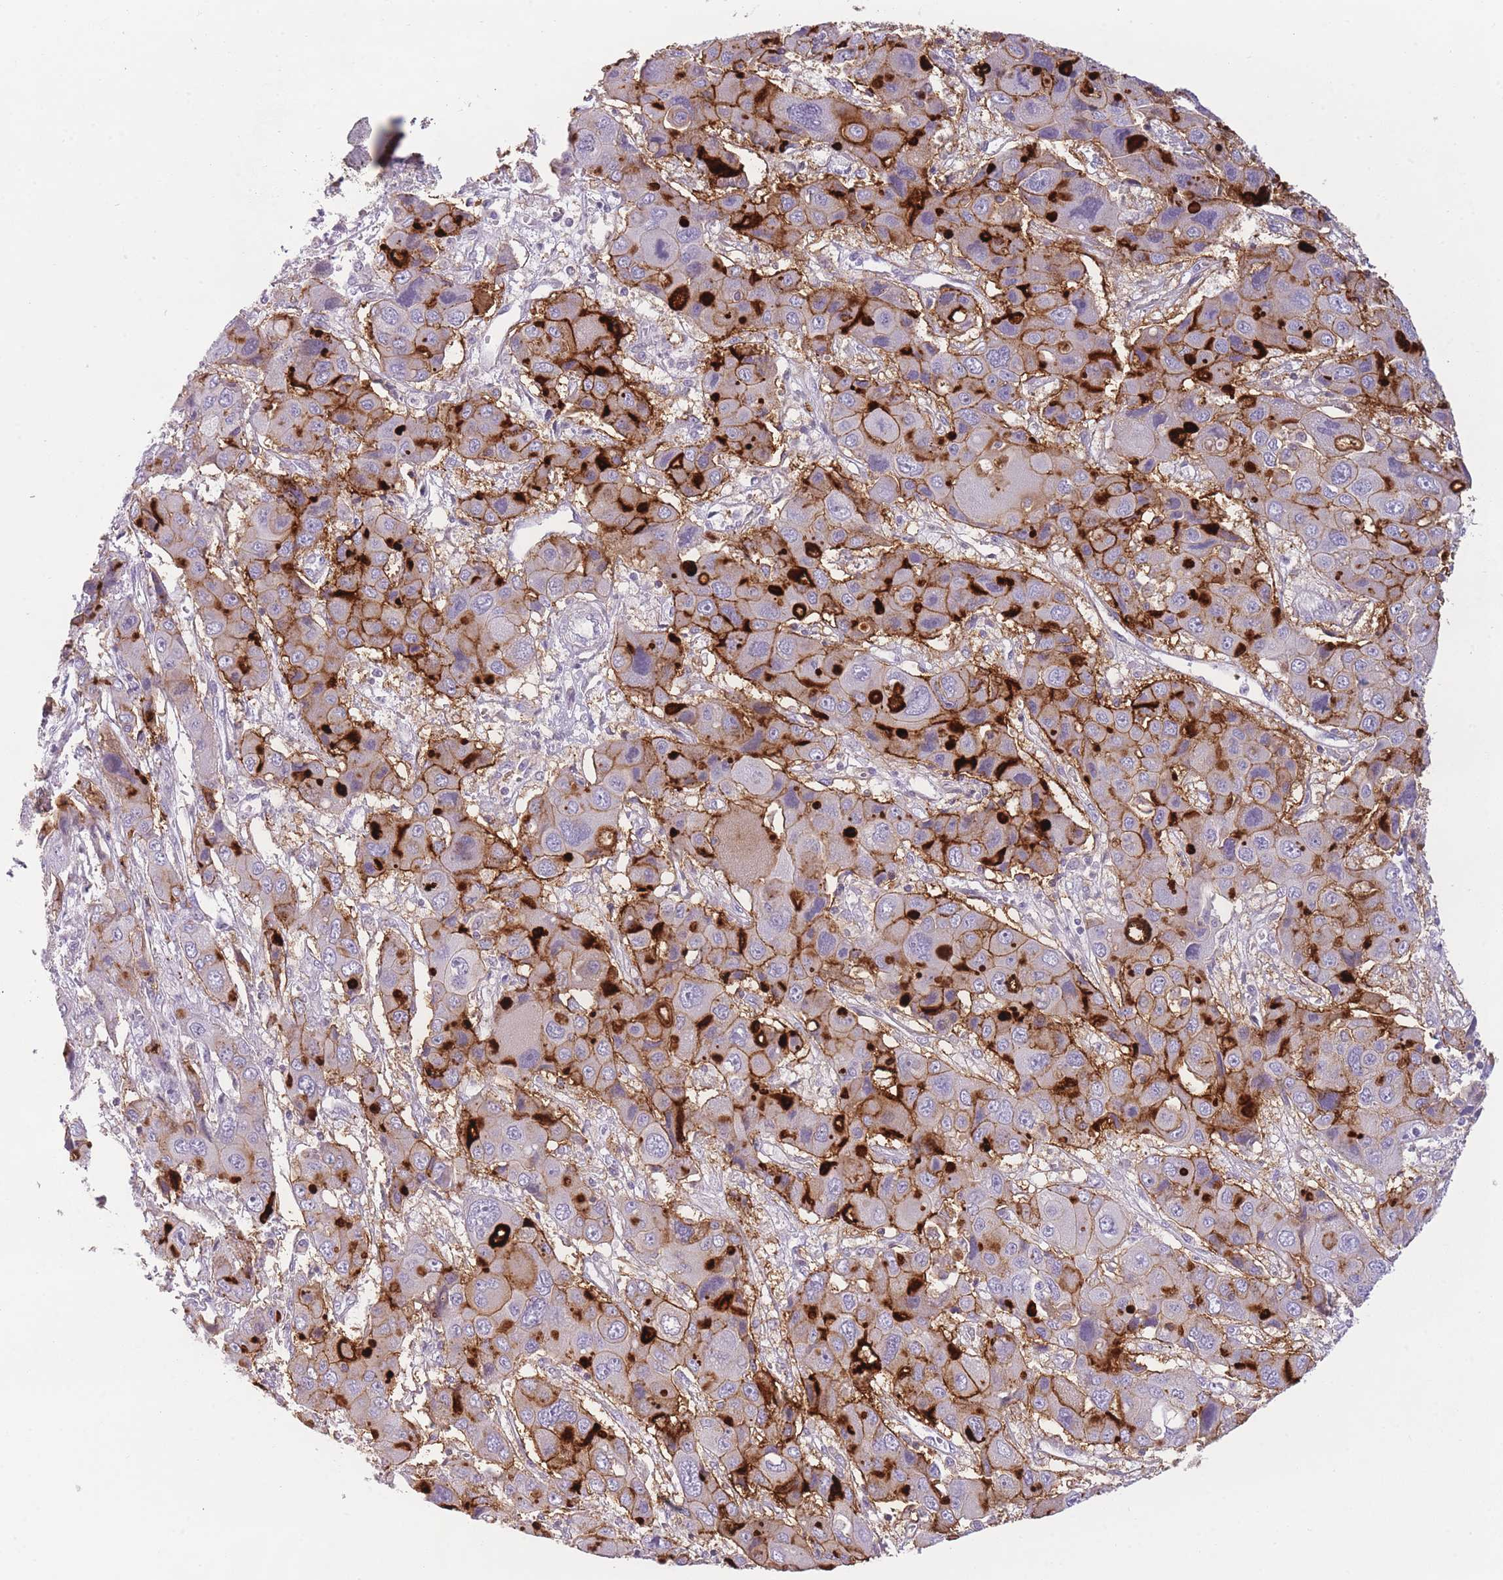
{"staining": {"intensity": "strong", "quantity": ">75%", "location": "cytoplasmic/membranous"}, "tissue": "liver cancer", "cell_type": "Tumor cells", "image_type": "cancer", "snomed": [{"axis": "morphology", "description": "Cholangiocarcinoma"}, {"axis": "topography", "description": "Liver"}], "caption": "Immunohistochemical staining of human liver cancer (cholangiocarcinoma) exhibits high levels of strong cytoplasmic/membranous protein staining in approximately >75% of tumor cells.", "gene": "GGT1", "patient": {"sex": "male", "age": 67}}